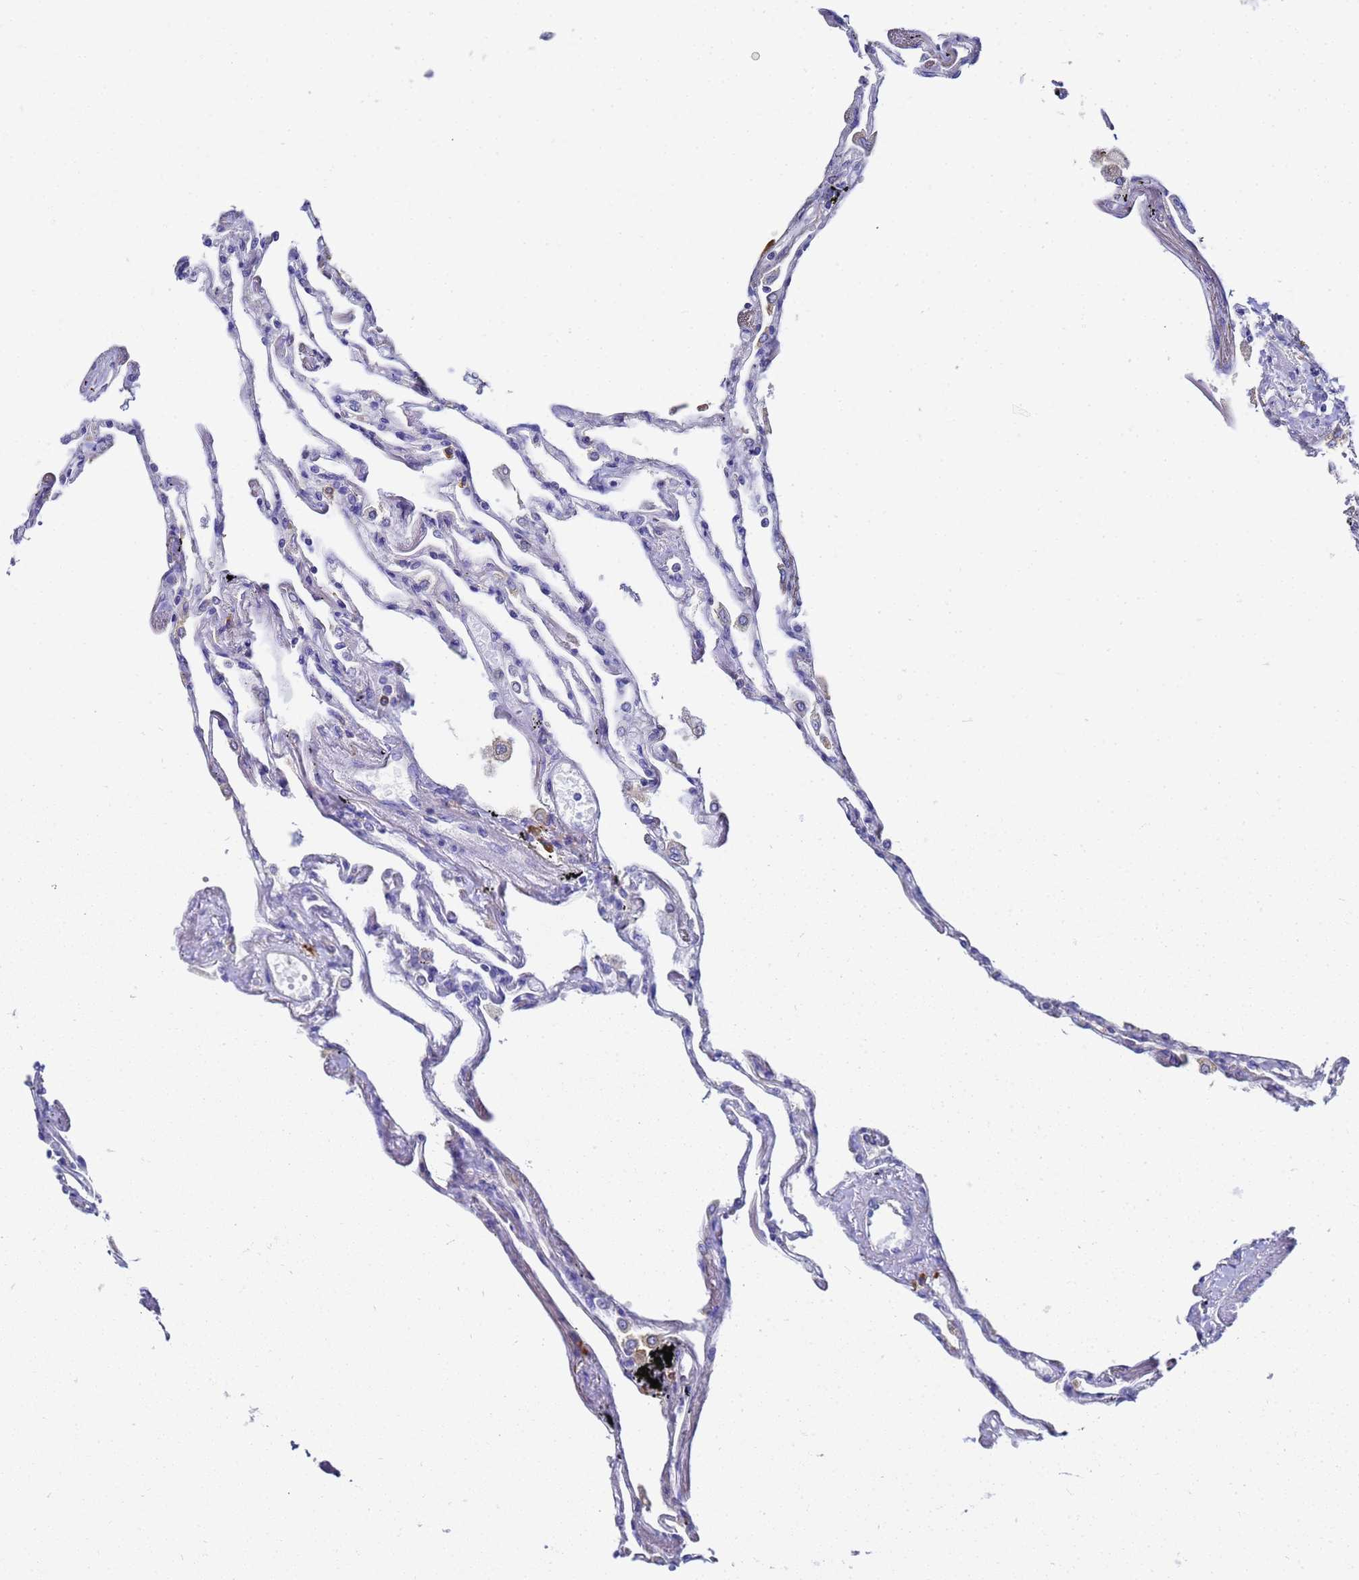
{"staining": {"intensity": "negative", "quantity": "none", "location": "none"}, "tissue": "lung", "cell_type": "Alveolar cells", "image_type": "normal", "snomed": [{"axis": "morphology", "description": "Normal tissue, NOS"}, {"axis": "topography", "description": "Lung"}], "caption": "Immunohistochemistry histopathology image of benign lung: lung stained with DAB displays no significant protein staining in alveolar cells.", "gene": "NME1", "patient": {"sex": "female", "age": 67}}